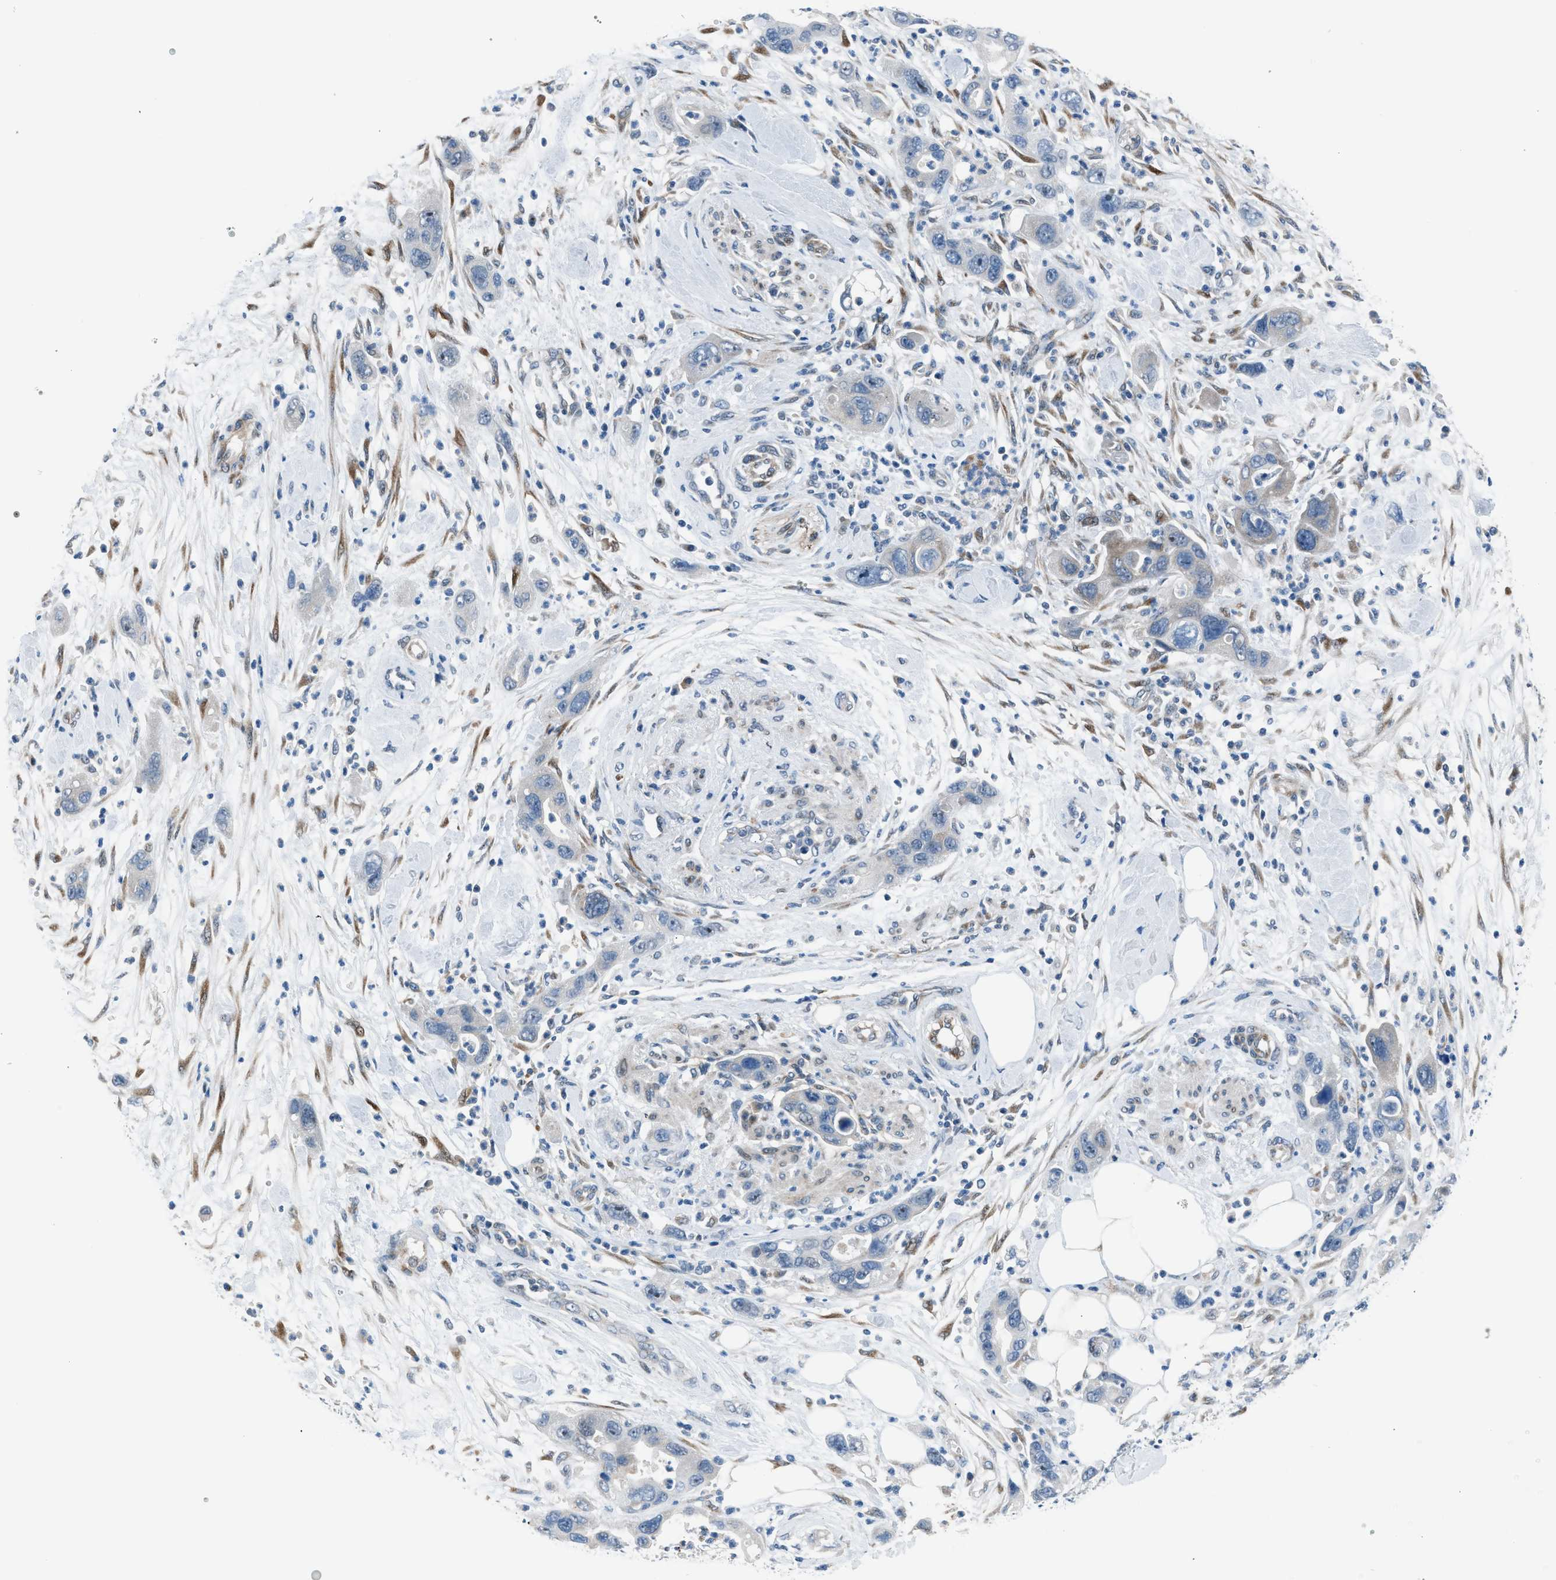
{"staining": {"intensity": "negative", "quantity": "none", "location": "none"}, "tissue": "pancreatic cancer", "cell_type": "Tumor cells", "image_type": "cancer", "snomed": [{"axis": "morphology", "description": "Normal tissue, NOS"}, {"axis": "morphology", "description": "Adenocarcinoma, NOS"}, {"axis": "topography", "description": "Pancreas"}], "caption": "The image shows no significant staining in tumor cells of pancreatic cancer.", "gene": "RNF41", "patient": {"sex": "female", "age": 71}}